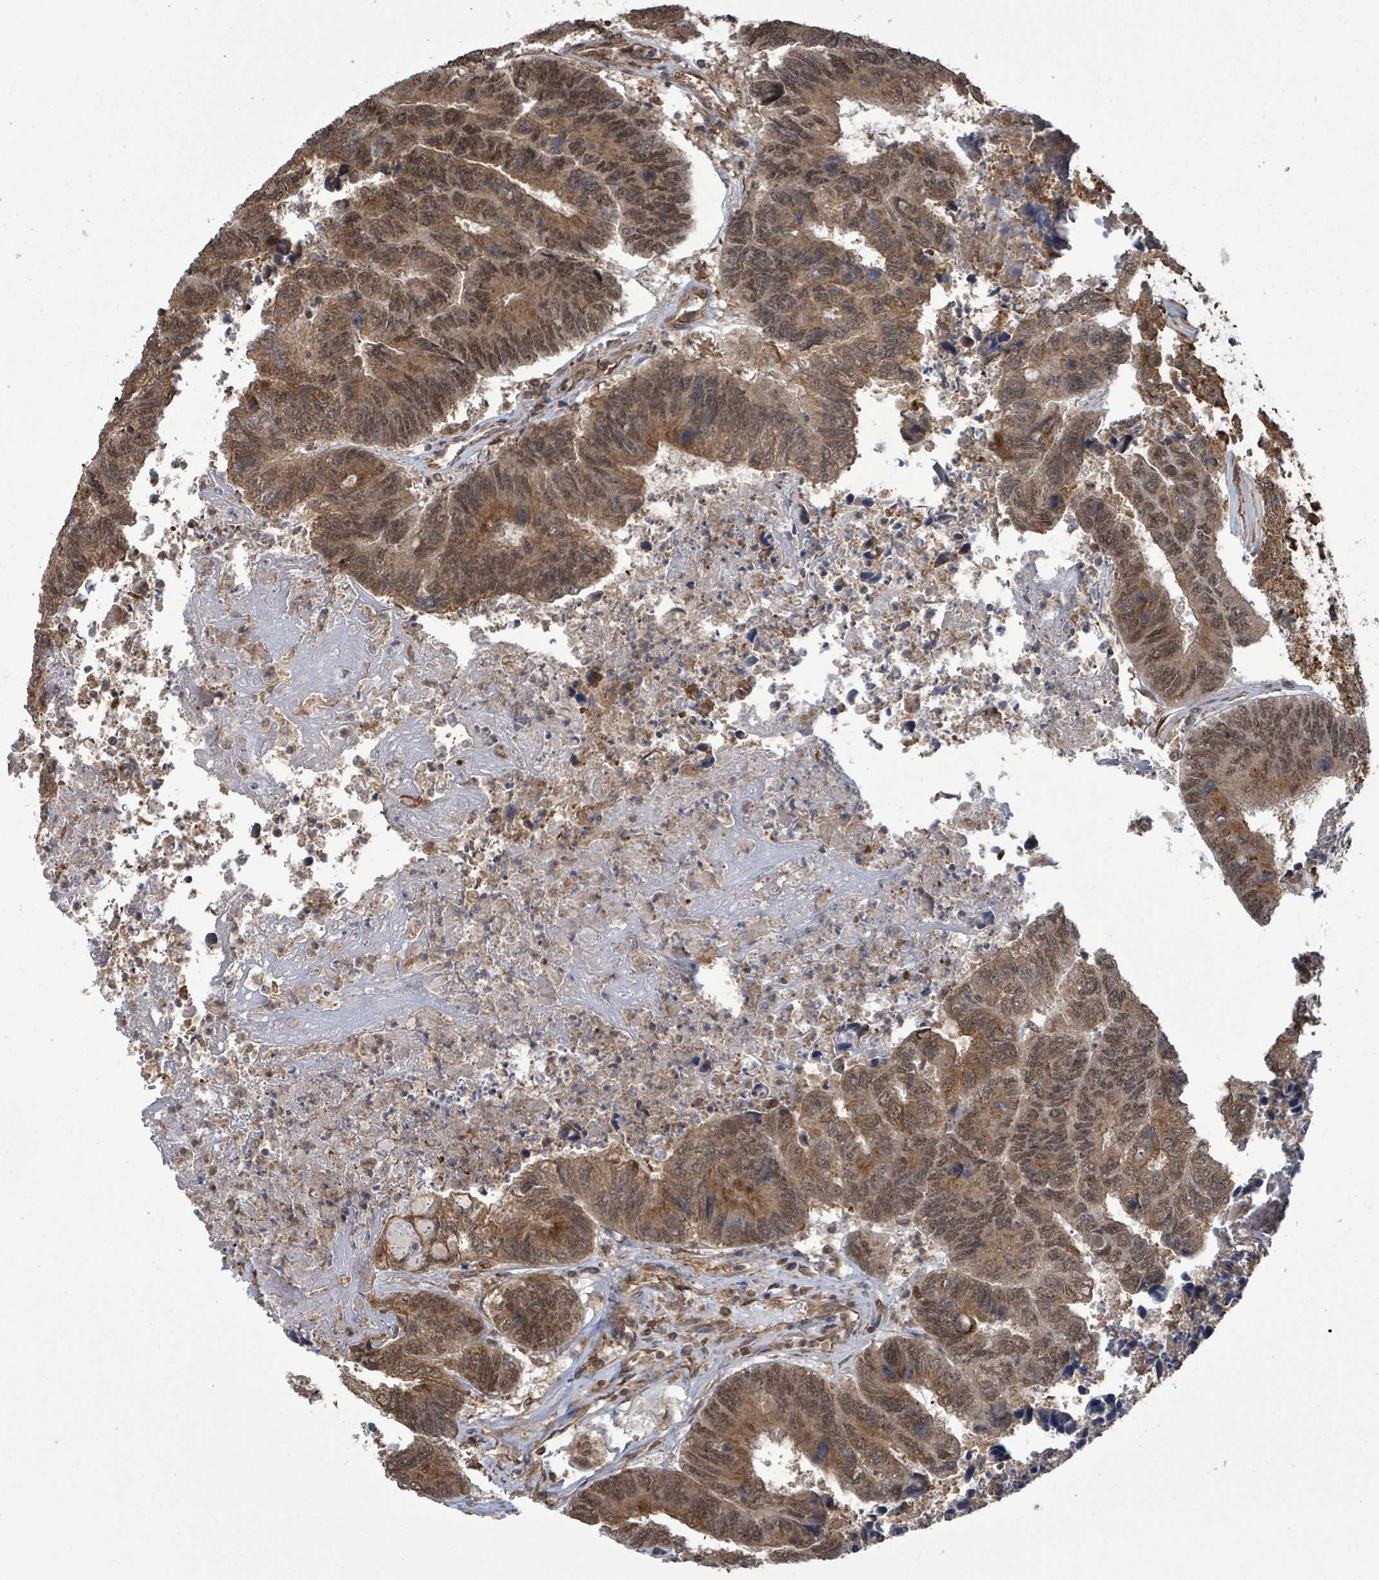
{"staining": {"intensity": "strong", "quantity": ">75%", "location": "cytoplasmic/membranous,nuclear"}, "tissue": "colorectal cancer", "cell_type": "Tumor cells", "image_type": "cancer", "snomed": [{"axis": "morphology", "description": "Adenocarcinoma, NOS"}, {"axis": "topography", "description": "Colon"}], "caption": "IHC (DAB (3,3'-diaminobenzidine)) staining of human colorectal cancer (adenocarcinoma) reveals strong cytoplasmic/membranous and nuclear protein expression in about >75% of tumor cells. (Stains: DAB in brown, nuclei in blue, Microscopy: brightfield microscopy at high magnification).", "gene": "KLC1", "patient": {"sex": "female", "age": 67}}